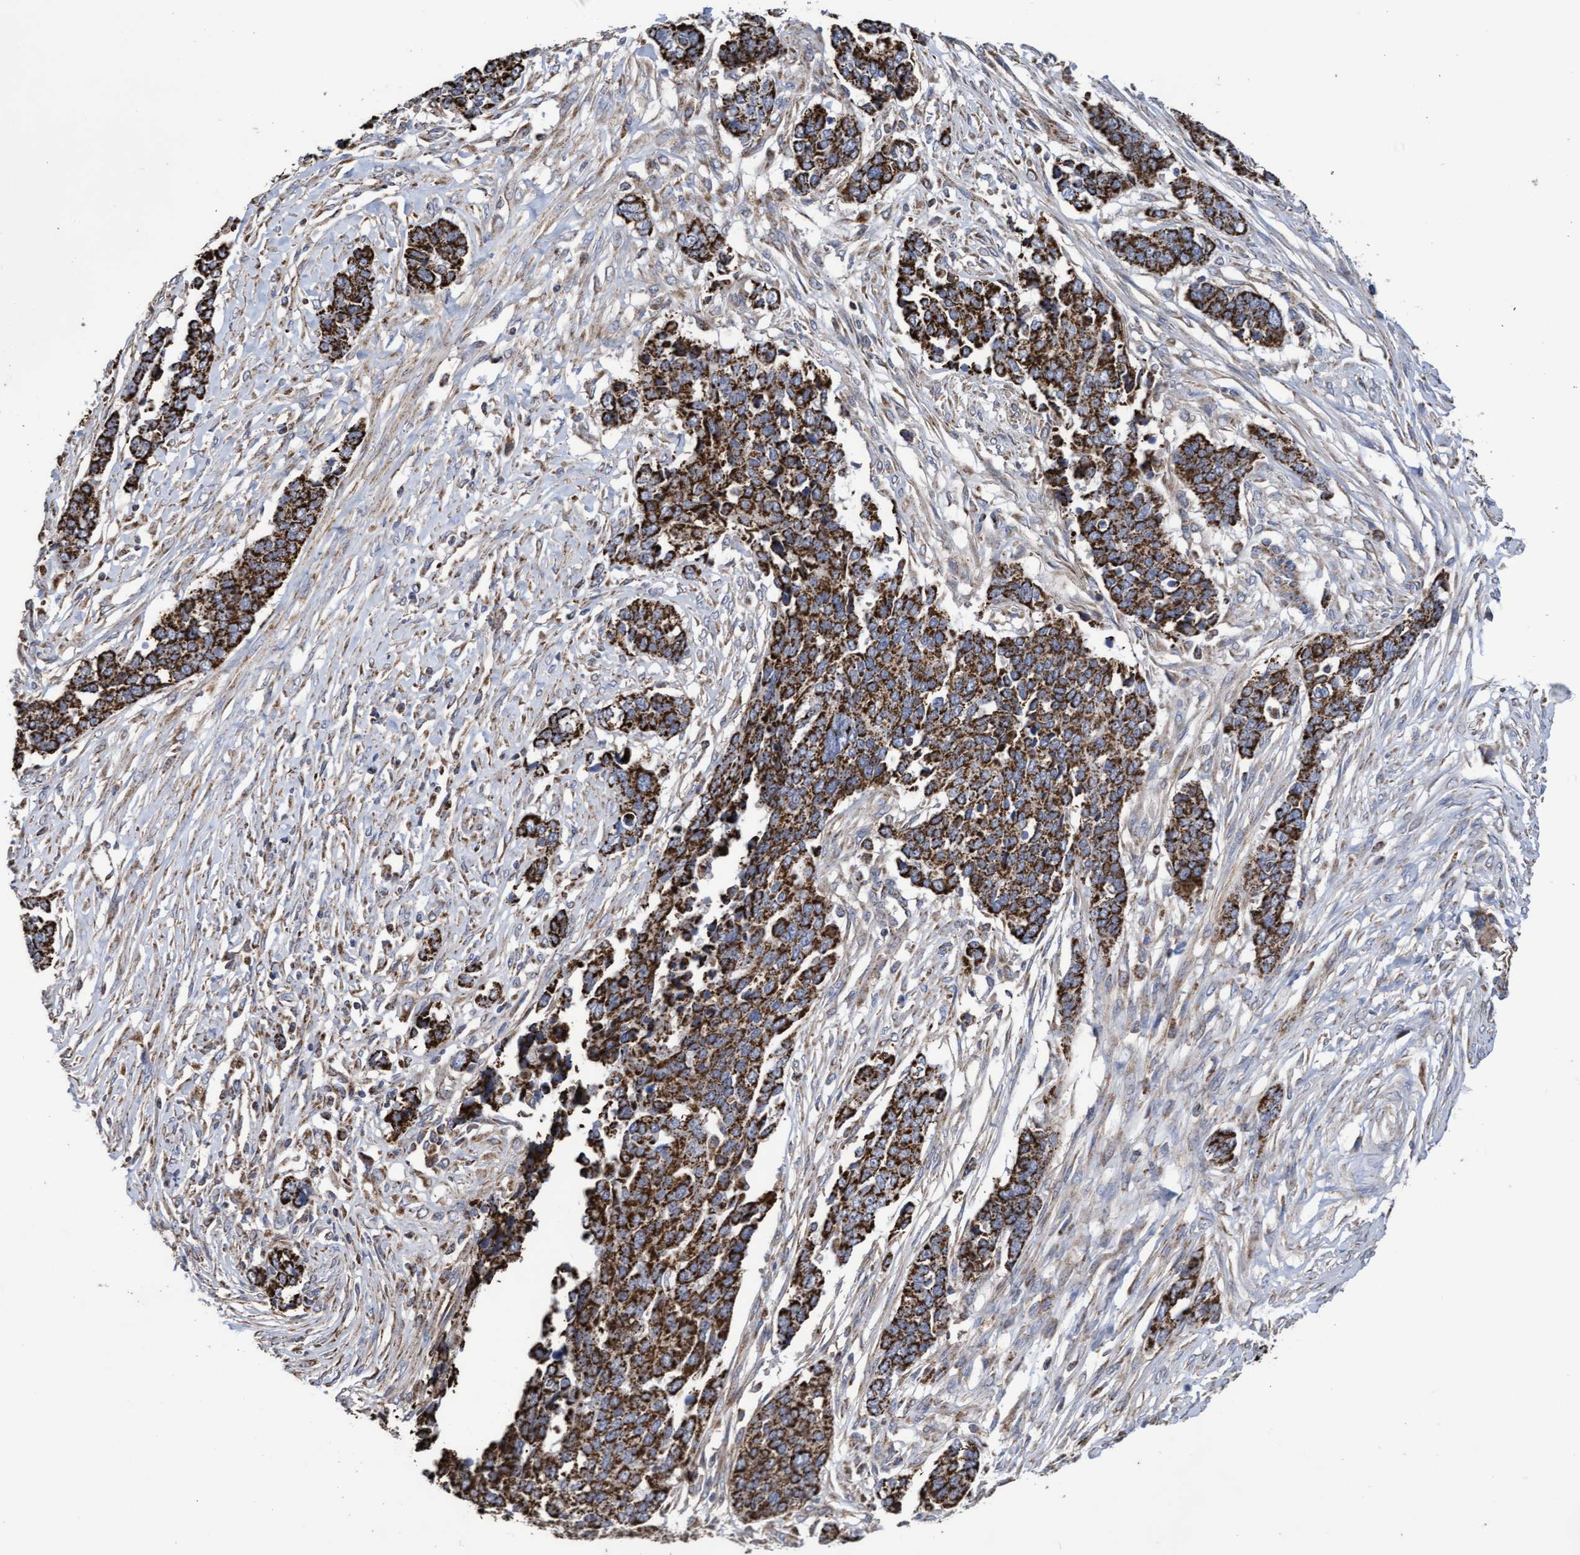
{"staining": {"intensity": "strong", "quantity": ">75%", "location": "cytoplasmic/membranous"}, "tissue": "ovarian cancer", "cell_type": "Tumor cells", "image_type": "cancer", "snomed": [{"axis": "morphology", "description": "Cystadenocarcinoma, serous, NOS"}, {"axis": "topography", "description": "Ovary"}], "caption": "The immunohistochemical stain highlights strong cytoplasmic/membranous positivity in tumor cells of serous cystadenocarcinoma (ovarian) tissue.", "gene": "COBL", "patient": {"sex": "female", "age": 44}}